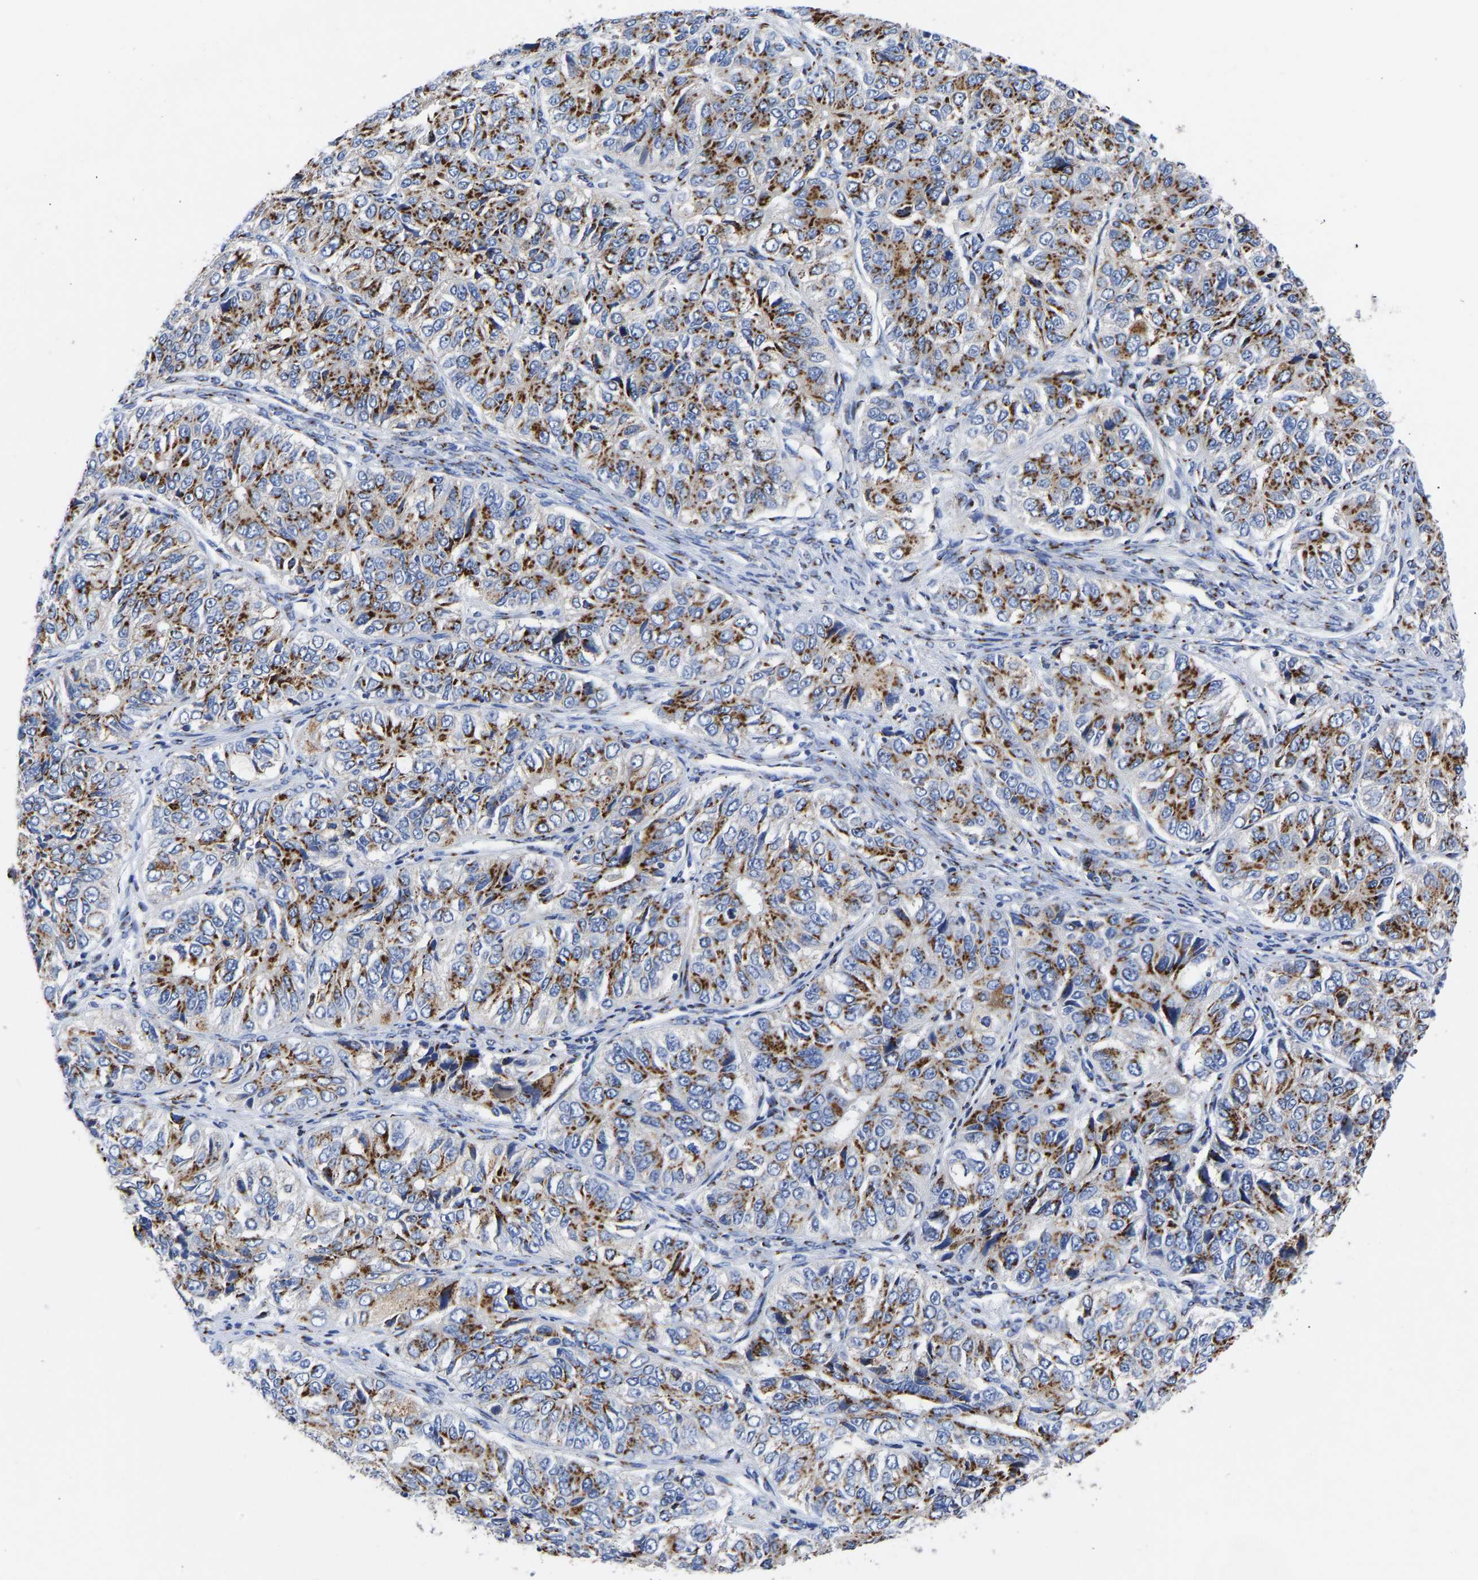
{"staining": {"intensity": "strong", "quantity": ">75%", "location": "cytoplasmic/membranous"}, "tissue": "ovarian cancer", "cell_type": "Tumor cells", "image_type": "cancer", "snomed": [{"axis": "morphology", "description": "Carcinoma, endometroid"}, {"axis": "topography", "description": "Ovary"}], "caption": "An immunohistochemistry (IHC) micrograph of neoplastic tissue is shown. Protein staining in brown labels strong cytoplasmic/membranous positivity in ovarian cancer within tumor cells.", "gene": "TMEM87A", "patient": {"sex": "female", "age": 51}}